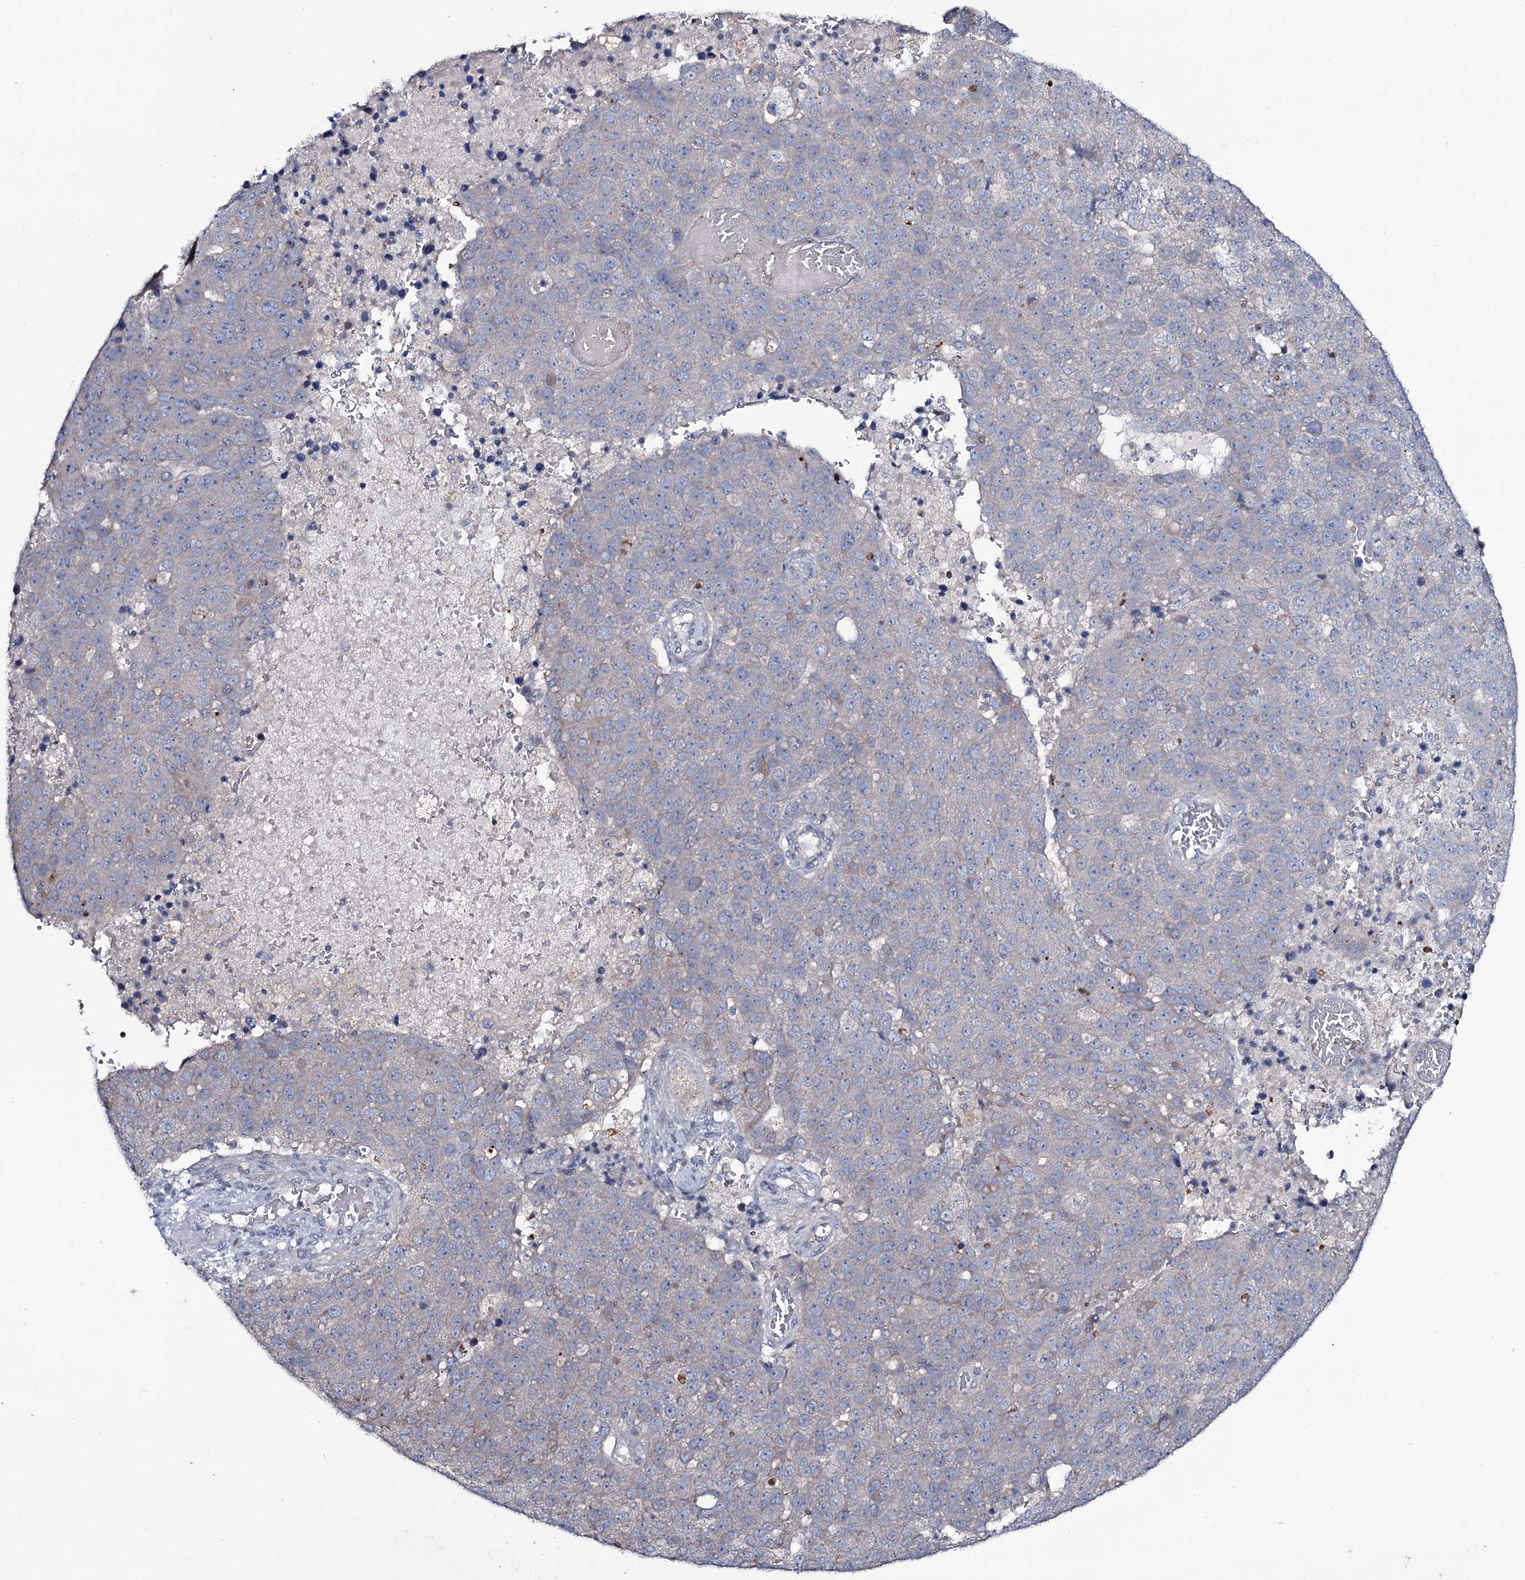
{"staining": {"intensity": "weak", "quantity": "<25%", "location": "cytoplasmic/membranous"}, "tissue": "pancreatic cancer", "cell_type": "Tumor cells", "image_type": "cancer", "snomed": [{"axis": "morphology", "description": "Adenocarcinoma, NOS"}, {"axis": "topography", "description": "Pancreas"}], "caption": "High magnification brightfield microscopy of pancreatic adenocarcinoma stained with DAB (3,3'-diaminobenzidine) (brown) and counterstained with hematoxylin (blue): tumor cells show no significant staining.", "gene": "SNAP23", "patient": {"sex": "female", "age": 61}}